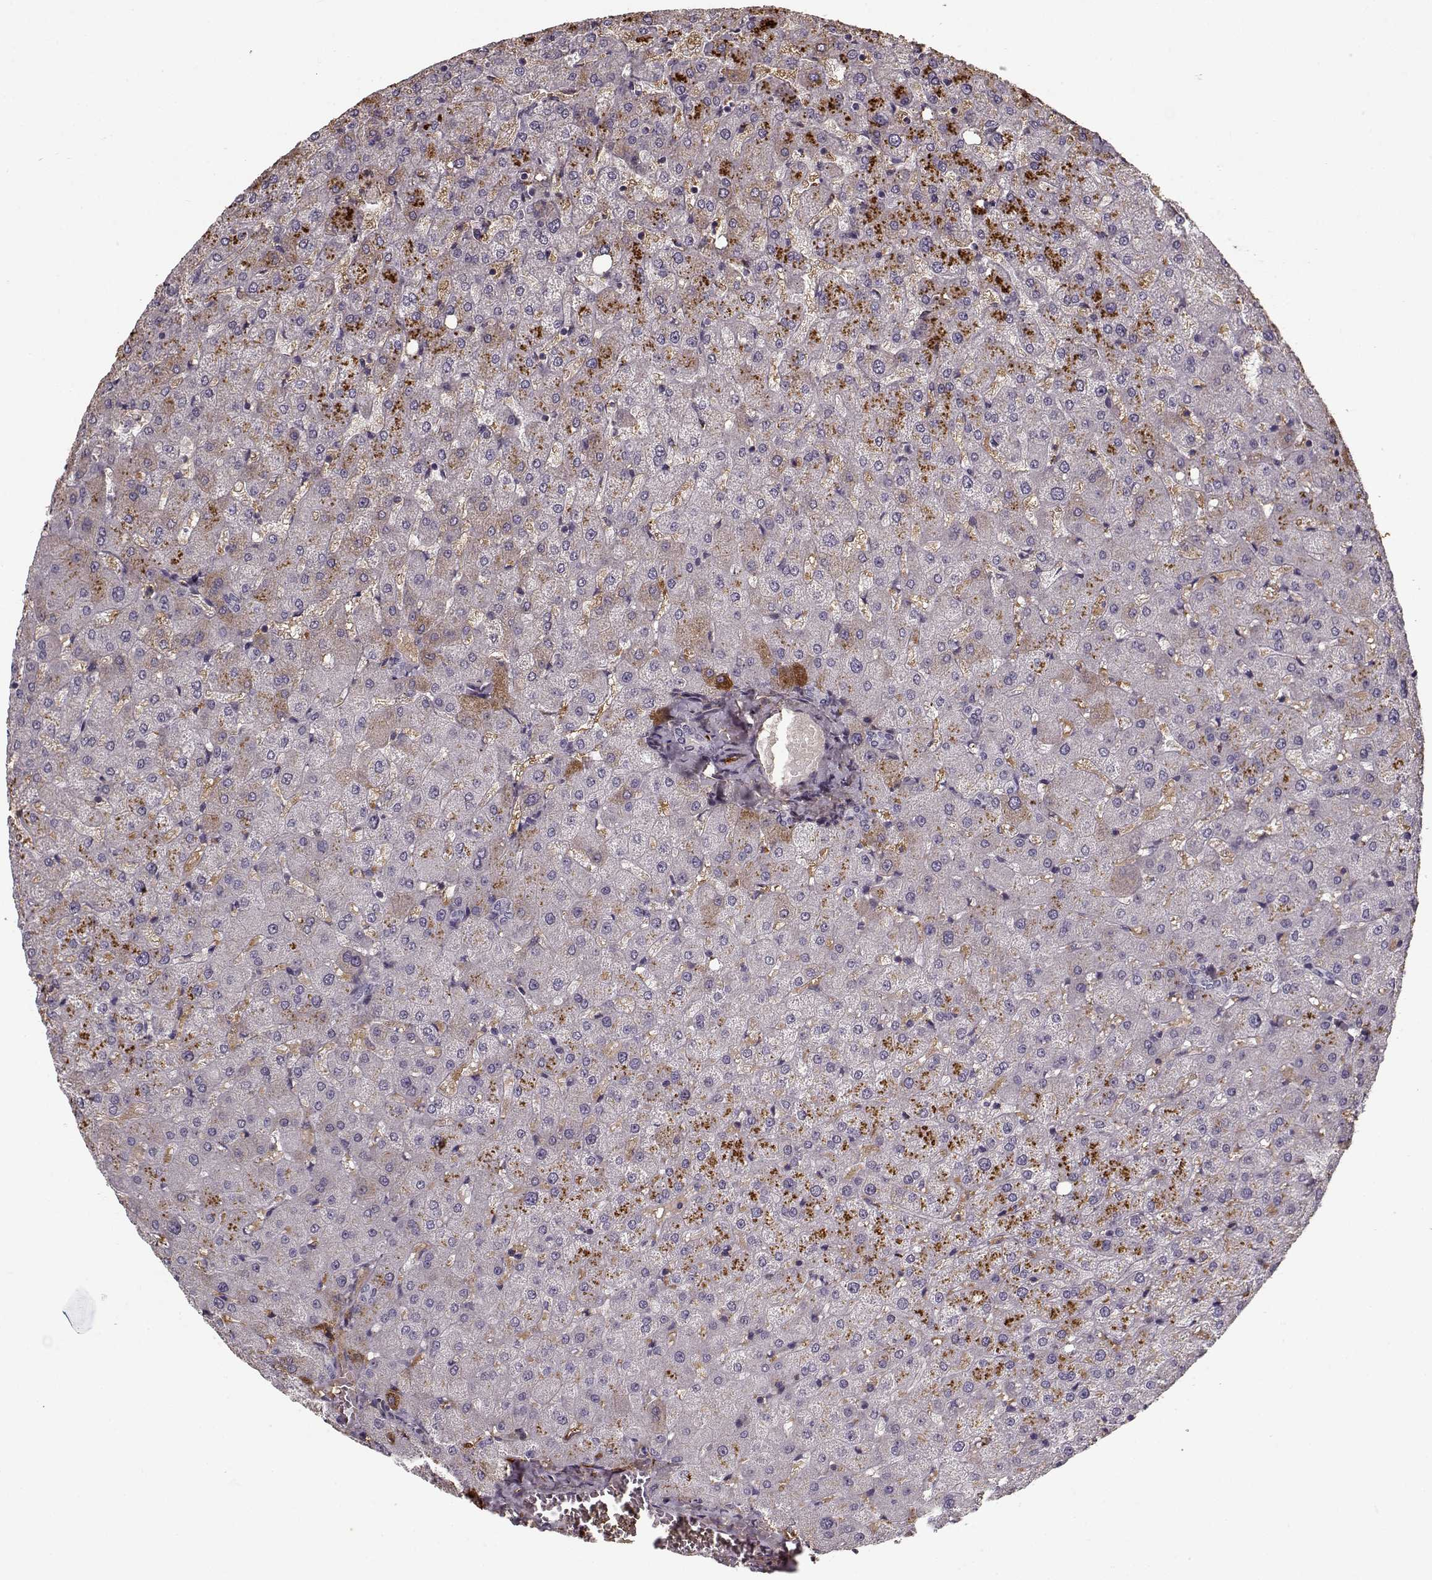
{"staining": {"intensity": "negative", "quantity": "none", "location": "none"}, "tissue": "liver", "cell_type": "Cholangiocytes", "image_type": "normal", "snomed": [{"axis": "morphology", "description": "Normal tissue, NOS"}, {"axis": "topography", "description": "Liver"}], "caption": "DAB immunohistochemical staining of normal liver shows no significant expression in cholangiocytes.", "gene": "LUM", "patient": {"sex": "female", "age": 50}}